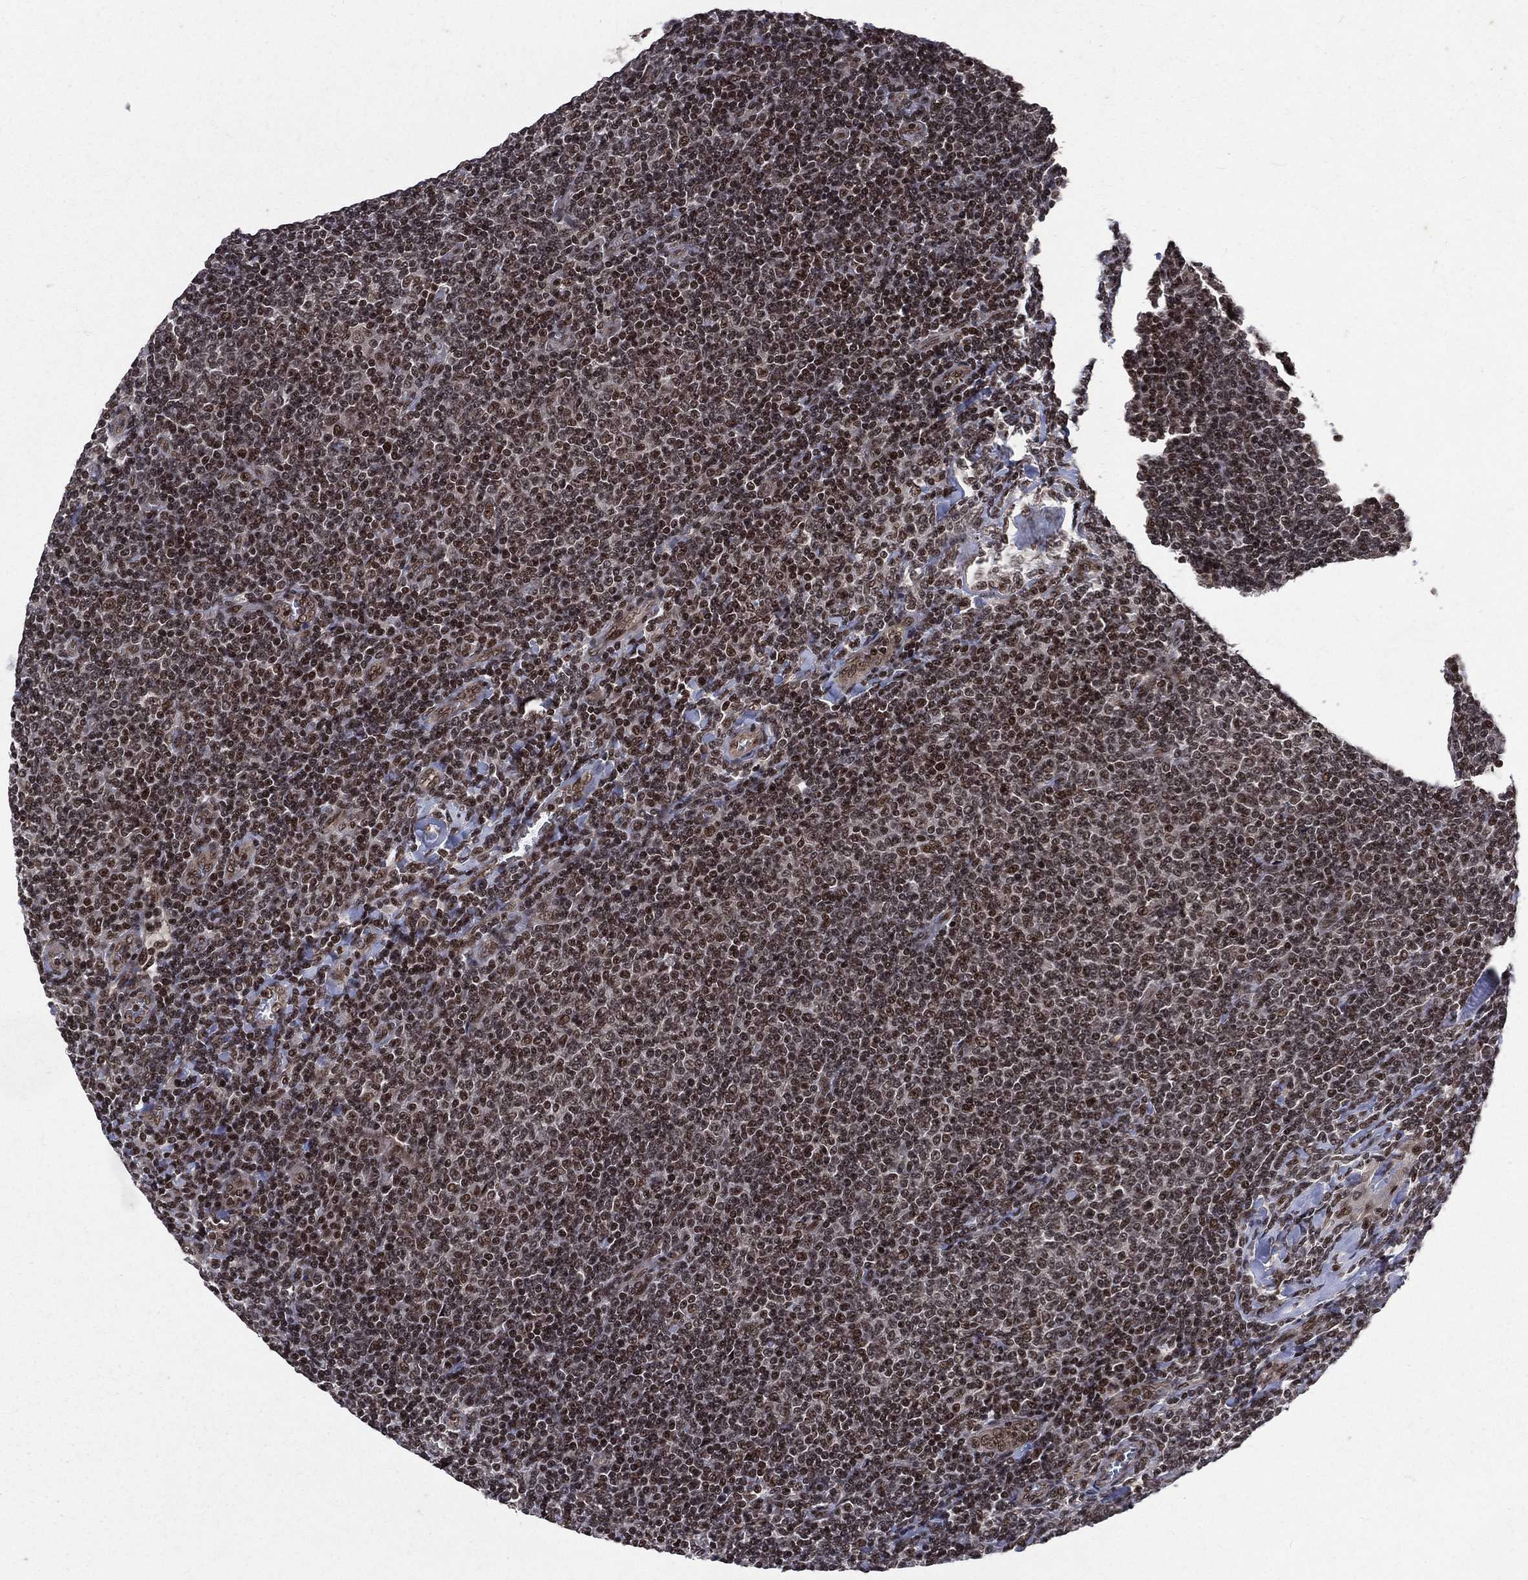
{"staining": {"intensity": "strong", "quantity": ">75%", "location": "nuclear"}, "tissue": "lymphoma", "cell_type": "Tumor cells", "image_type": "cancer", "snomed": [{"axis": "morphology", "description": "Malignant lymphoma, non-Hodgkin's type, Low grade"}, {"axis": "topography", "description": "Lymph node"}], "caption": "Immunohistochemical staining of lymphoma shows strong nuclear protein positivity in approximately >75% of tumor cells.", "gene": "SMC3", "patient": {"sex": "male", "age": 52}}